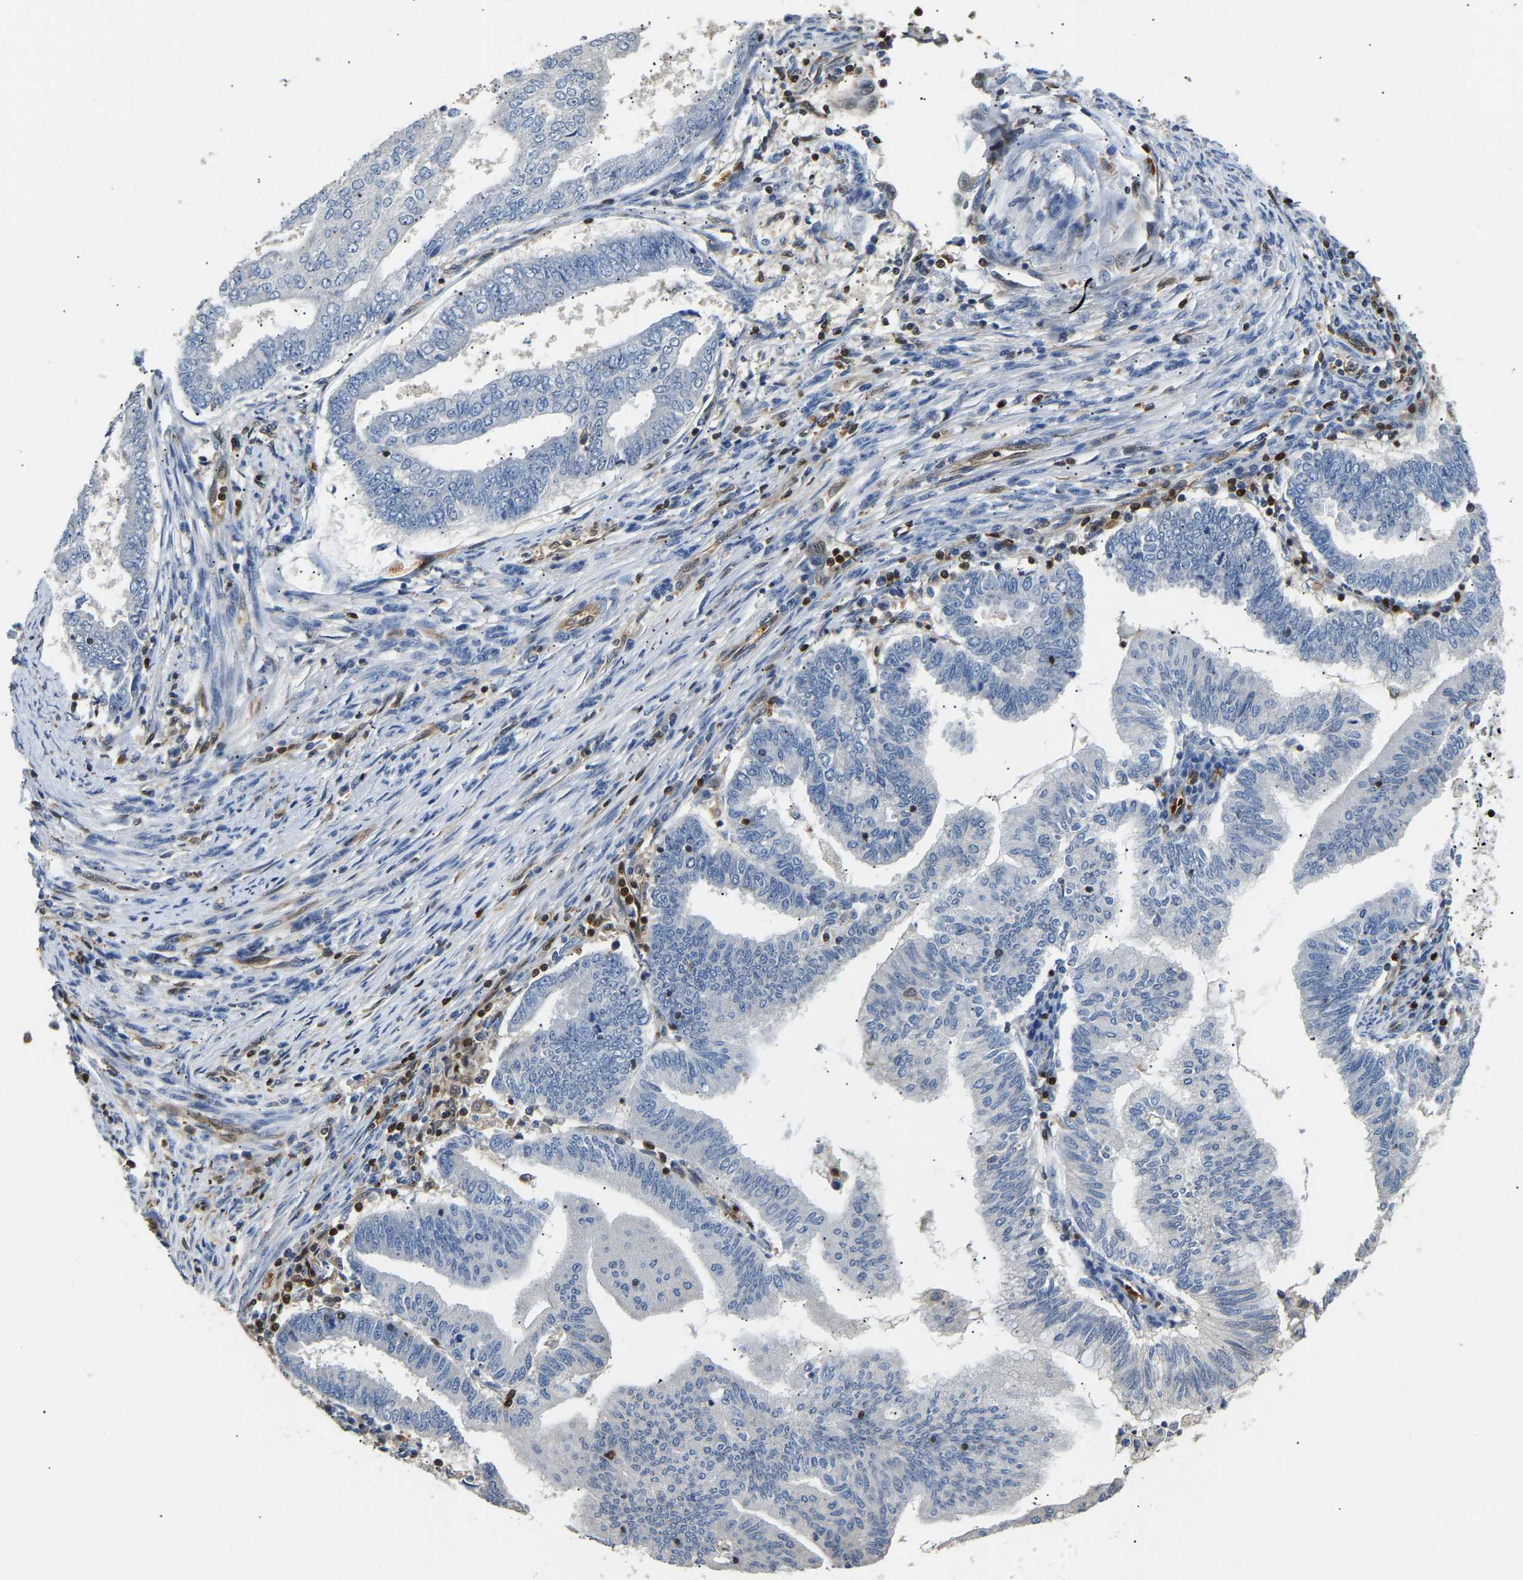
{"staining": {"intensity": "negative", "quantity": "none", "location": "none"}, "tissue": "endometrial cancer", "cell_type": "Tumor cells", "image_type": "cancer", "snomed": [{"axis": "morphology", "description": "Polyp, NOS"}, {"axis": "morphology", "description": "Adenocarcinoma, NOS"}, {"axis": "morphology", "description": "Adenoma, NOS"}, {"axis": "topography", "description": "Endometrium"}], "caption": "Protein analysis of adenocarcinoma (endometrial) shows no significant staining in tumor cells.", "gene": "GIMAP7", "patient": {"sex": "female", "age": 79}}